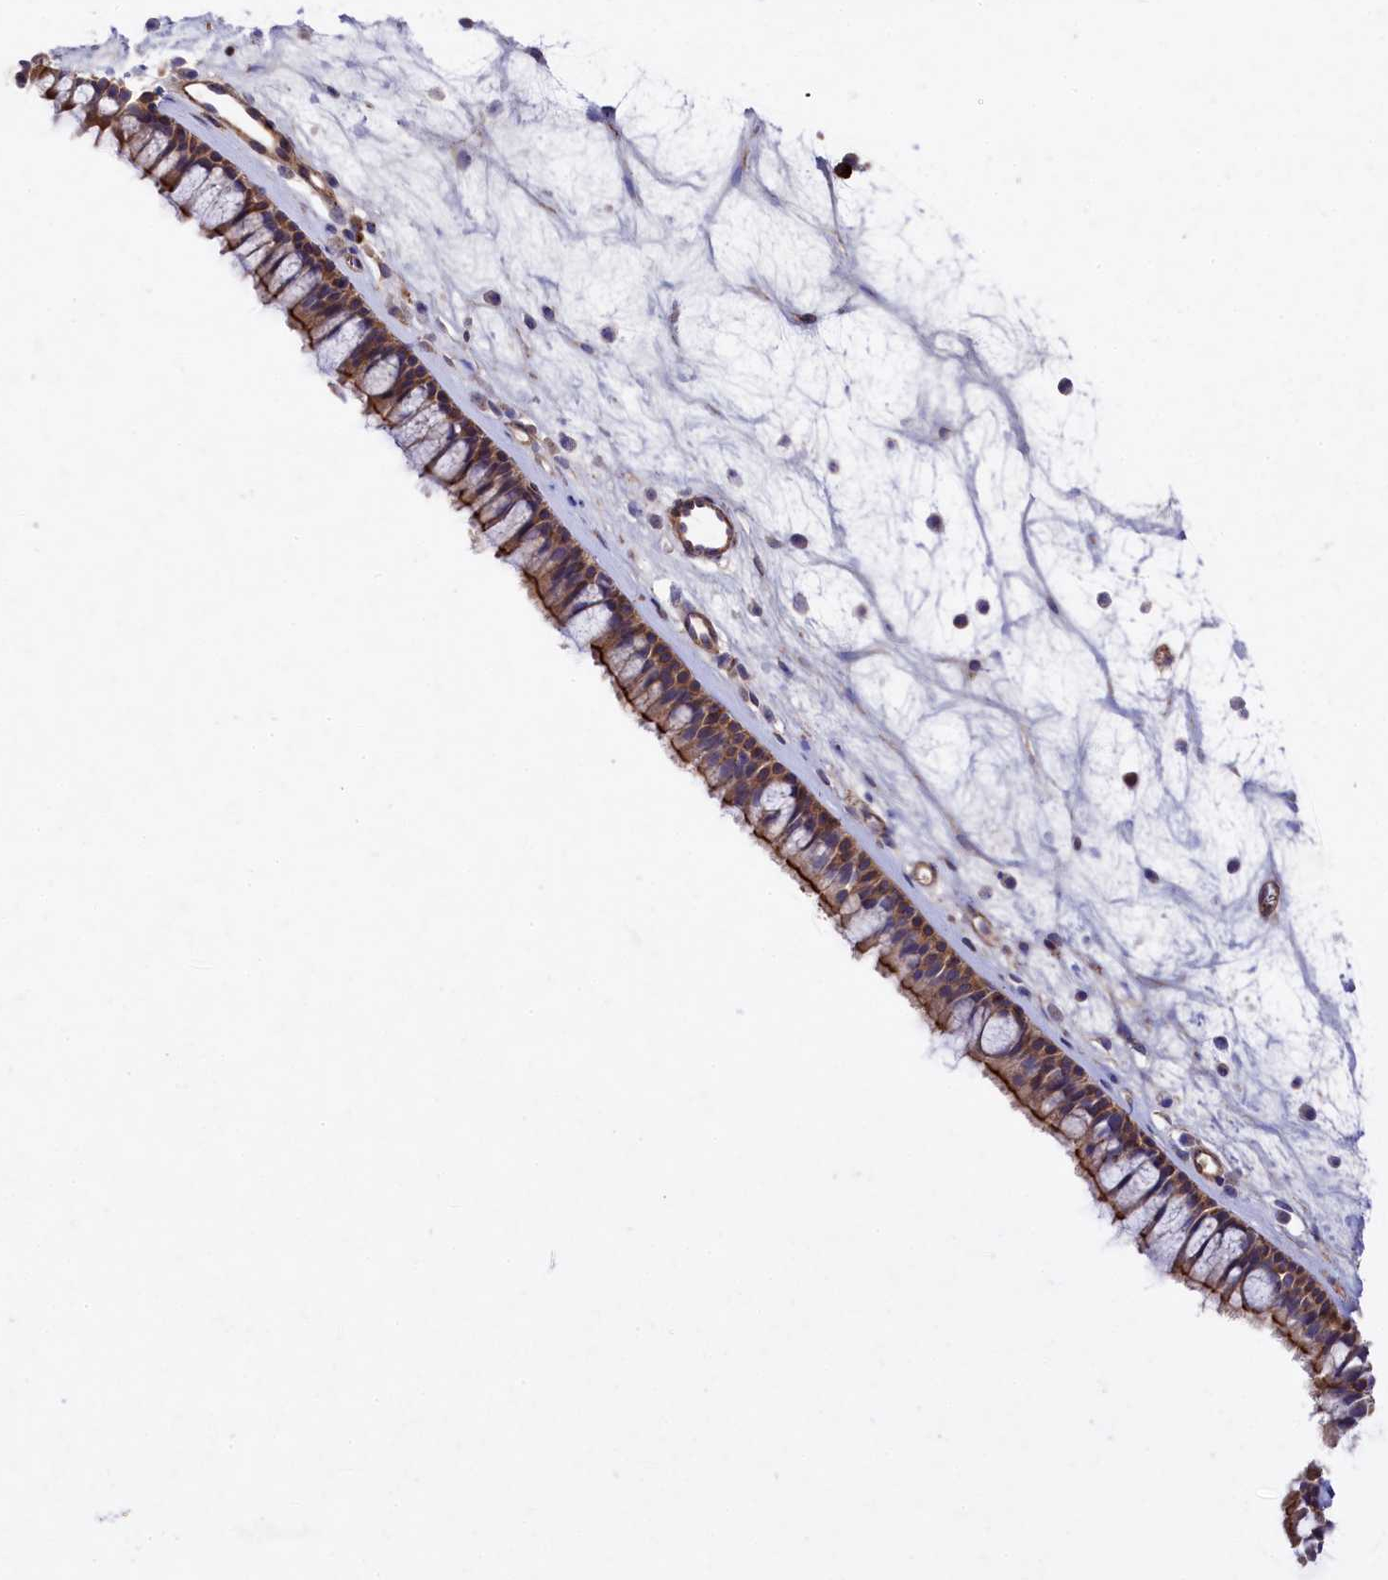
{"staining": {"intensity": "moderate", "quantity": ">75%", "location": "cytoplasmic/membranous"}, "tissue": "nasopharynx", "cell_type": "Respiratory epithelial cells", "image_type": "normal", "snomed": [{"axis": "morphology", "description": "Normal tissue, NOS"}, {"axis": "morphology", "description": "Inflammation, NOS"}, {"axis": "morphology", "description": "Malignant melanoma, Metastatic site"}, {"axis": "topography", "description": "Nasopharynx"}], "caption": "A photomicrograph of nasopharynx stained for a protein reveals moderate cytoplasmic/membranous brown staining in respiratory epithelial cells. (Stains: DAB in brown, nuclei in blue, Microscopy: brightfield microscopy at high magnification).", "gene": "RAPSN", "patient": {"sex": "male", "age": 70}}